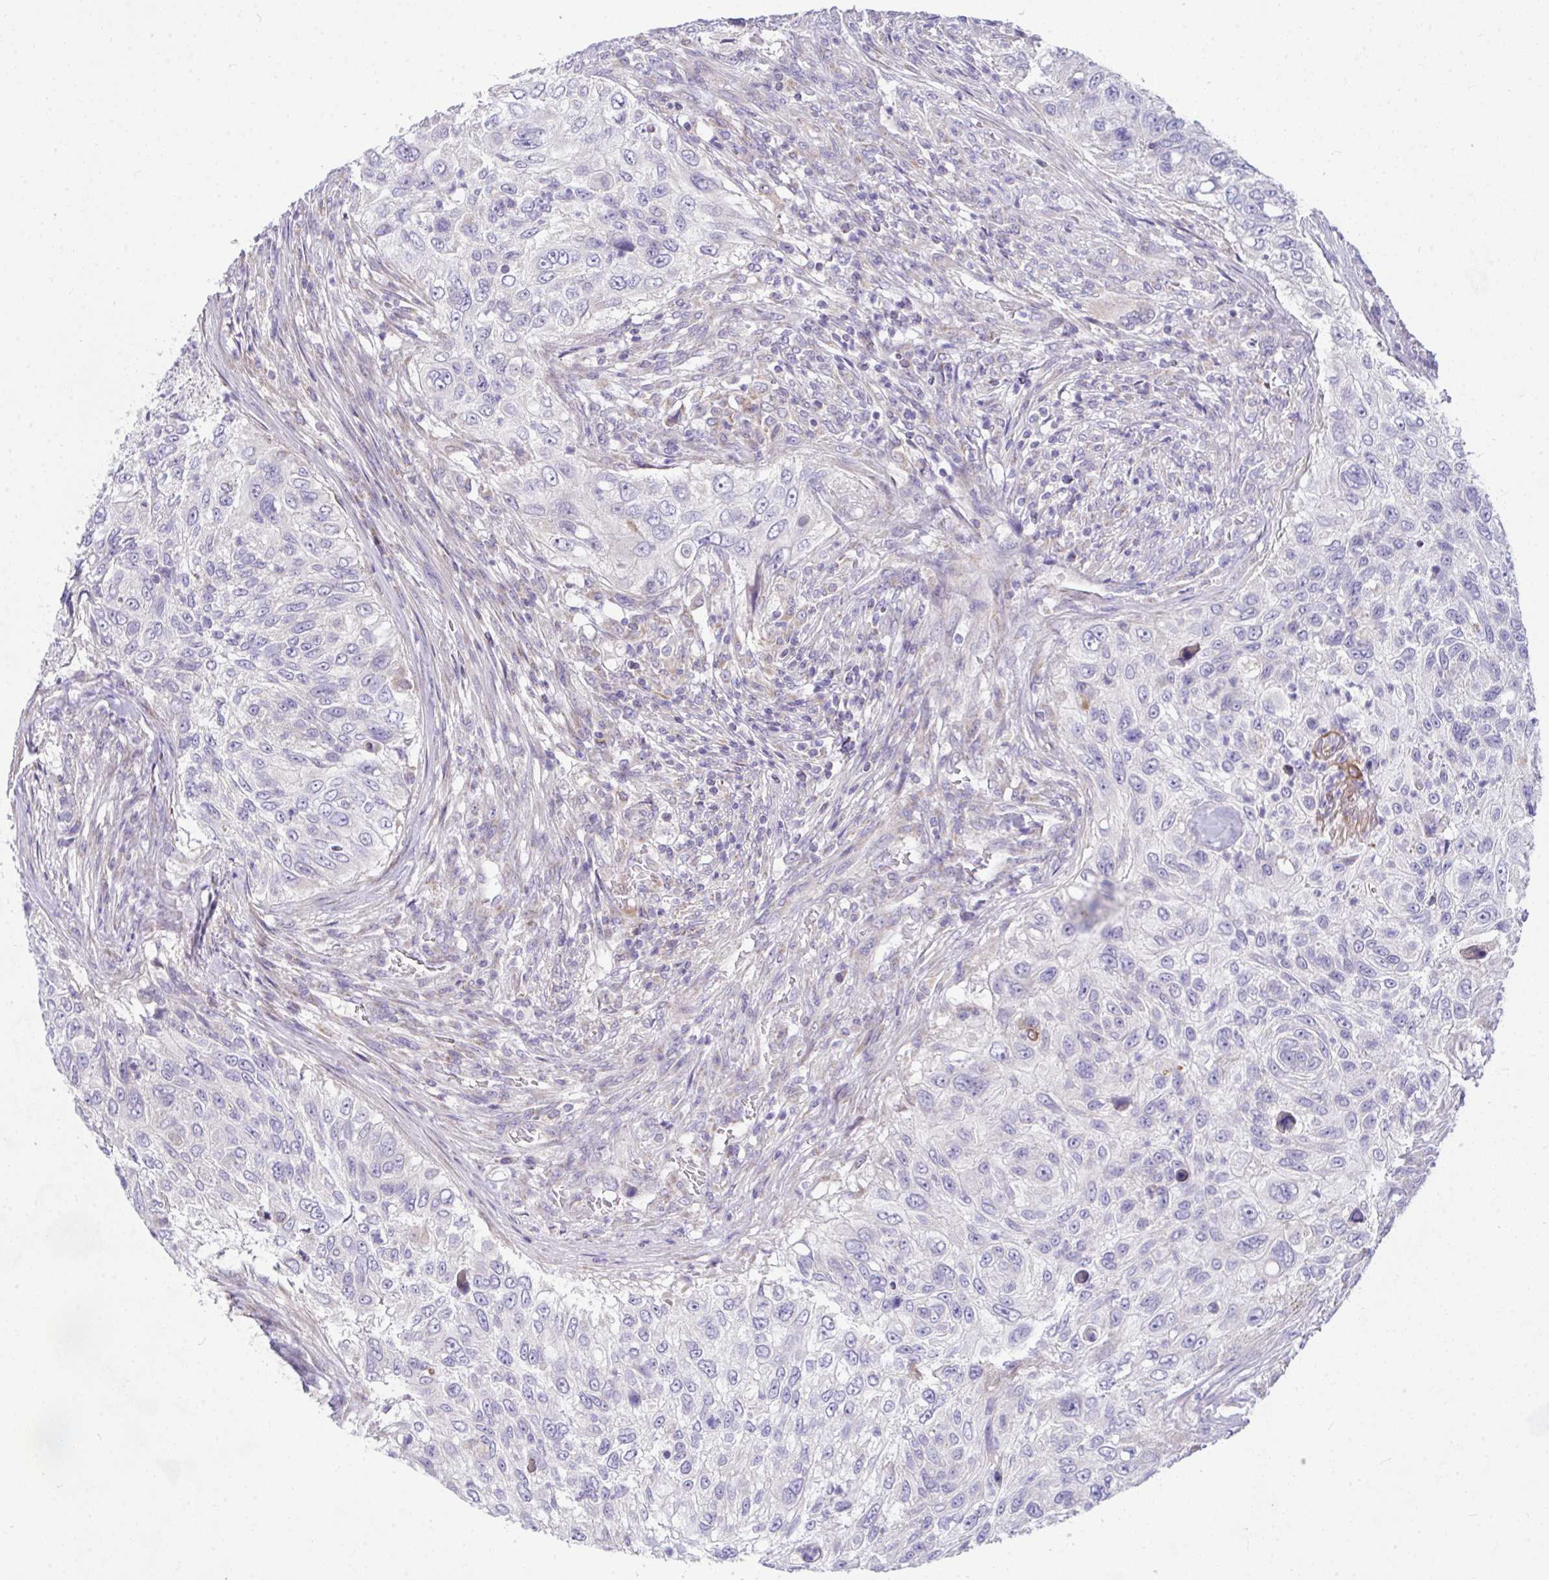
{"staining": {"intensity": "negative", "quantity": "none", "location": "none"}, "tissue": "urothelial cancer", "cell_type": "Tumor cells", "image_type": "cancer", "snomed": [{"axis": "morphology", "description": "Urothelial carcinoma, High grade"}, {"axis": "topography", "description": "Urinary bladder"}], "caption": "Immunohistochemistry (IHC) of urothelial cancer demonstrates no staining in tumor cells.", "gene": "CEP63", "patient": {"sex": "female", "age": 60}}